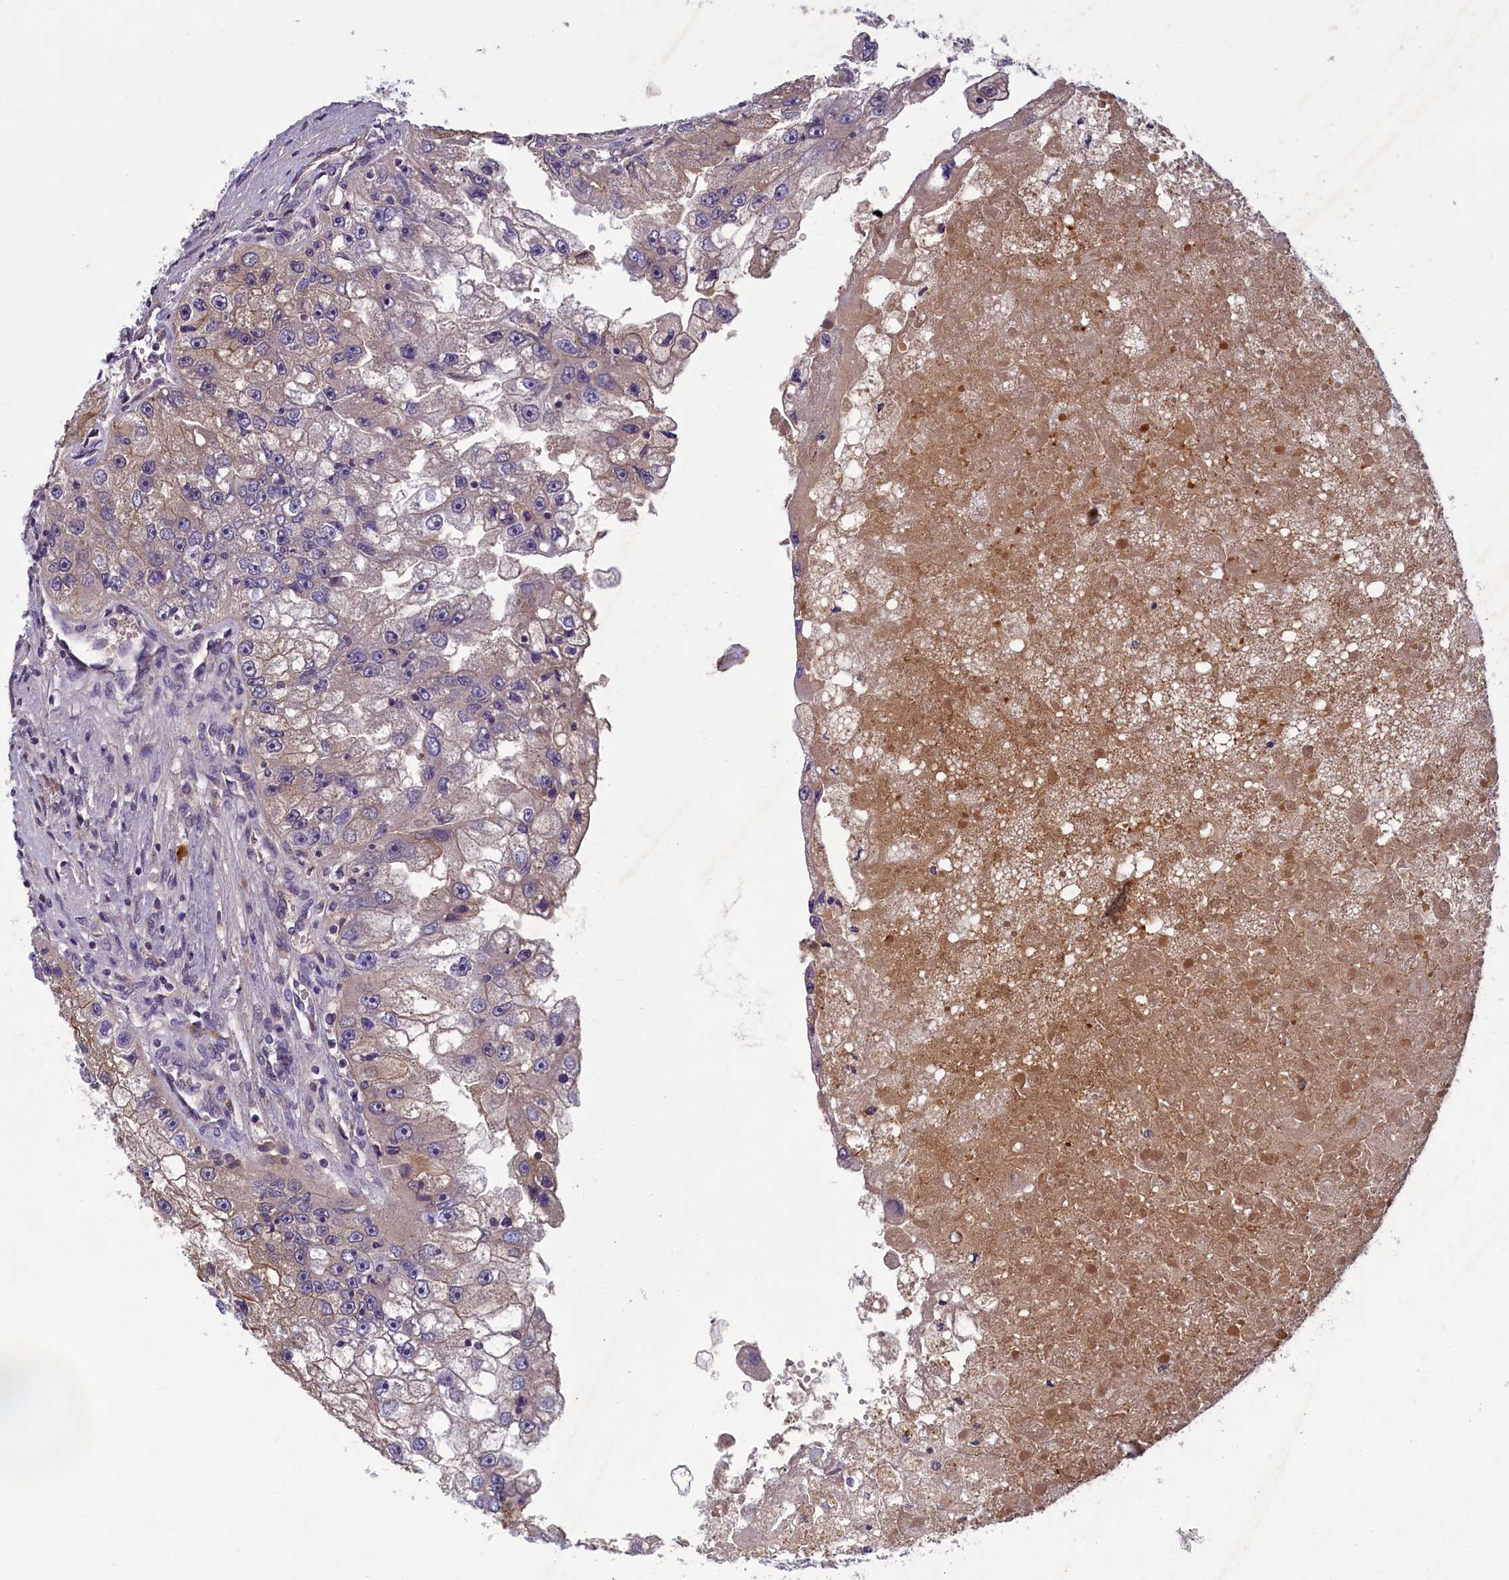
{"staining": {"intensity": "weak", "quantity": "25%-75%", "location": "cytoplasmic/membranous"}, "tissue": "renal cancer", "cell_type": "Tumor cells", "image_type": "cancer", "snomed": [{"axis": "morphology", "description": "Adenocarcinoma, NOS"}, {"axis": "topography", "description": "Kidney"}], "caption": "Immunohistochemistry (IHC) (DAB (3,3'-diaminobenzidine)) staining of human adenocarcinoma (renal) reveals weak cytoplasmic/membranous protein expression in about 25%-75% of tumor cells.", "gene": "NUBP1", "patient": {"sex": "male", "age": 63}}